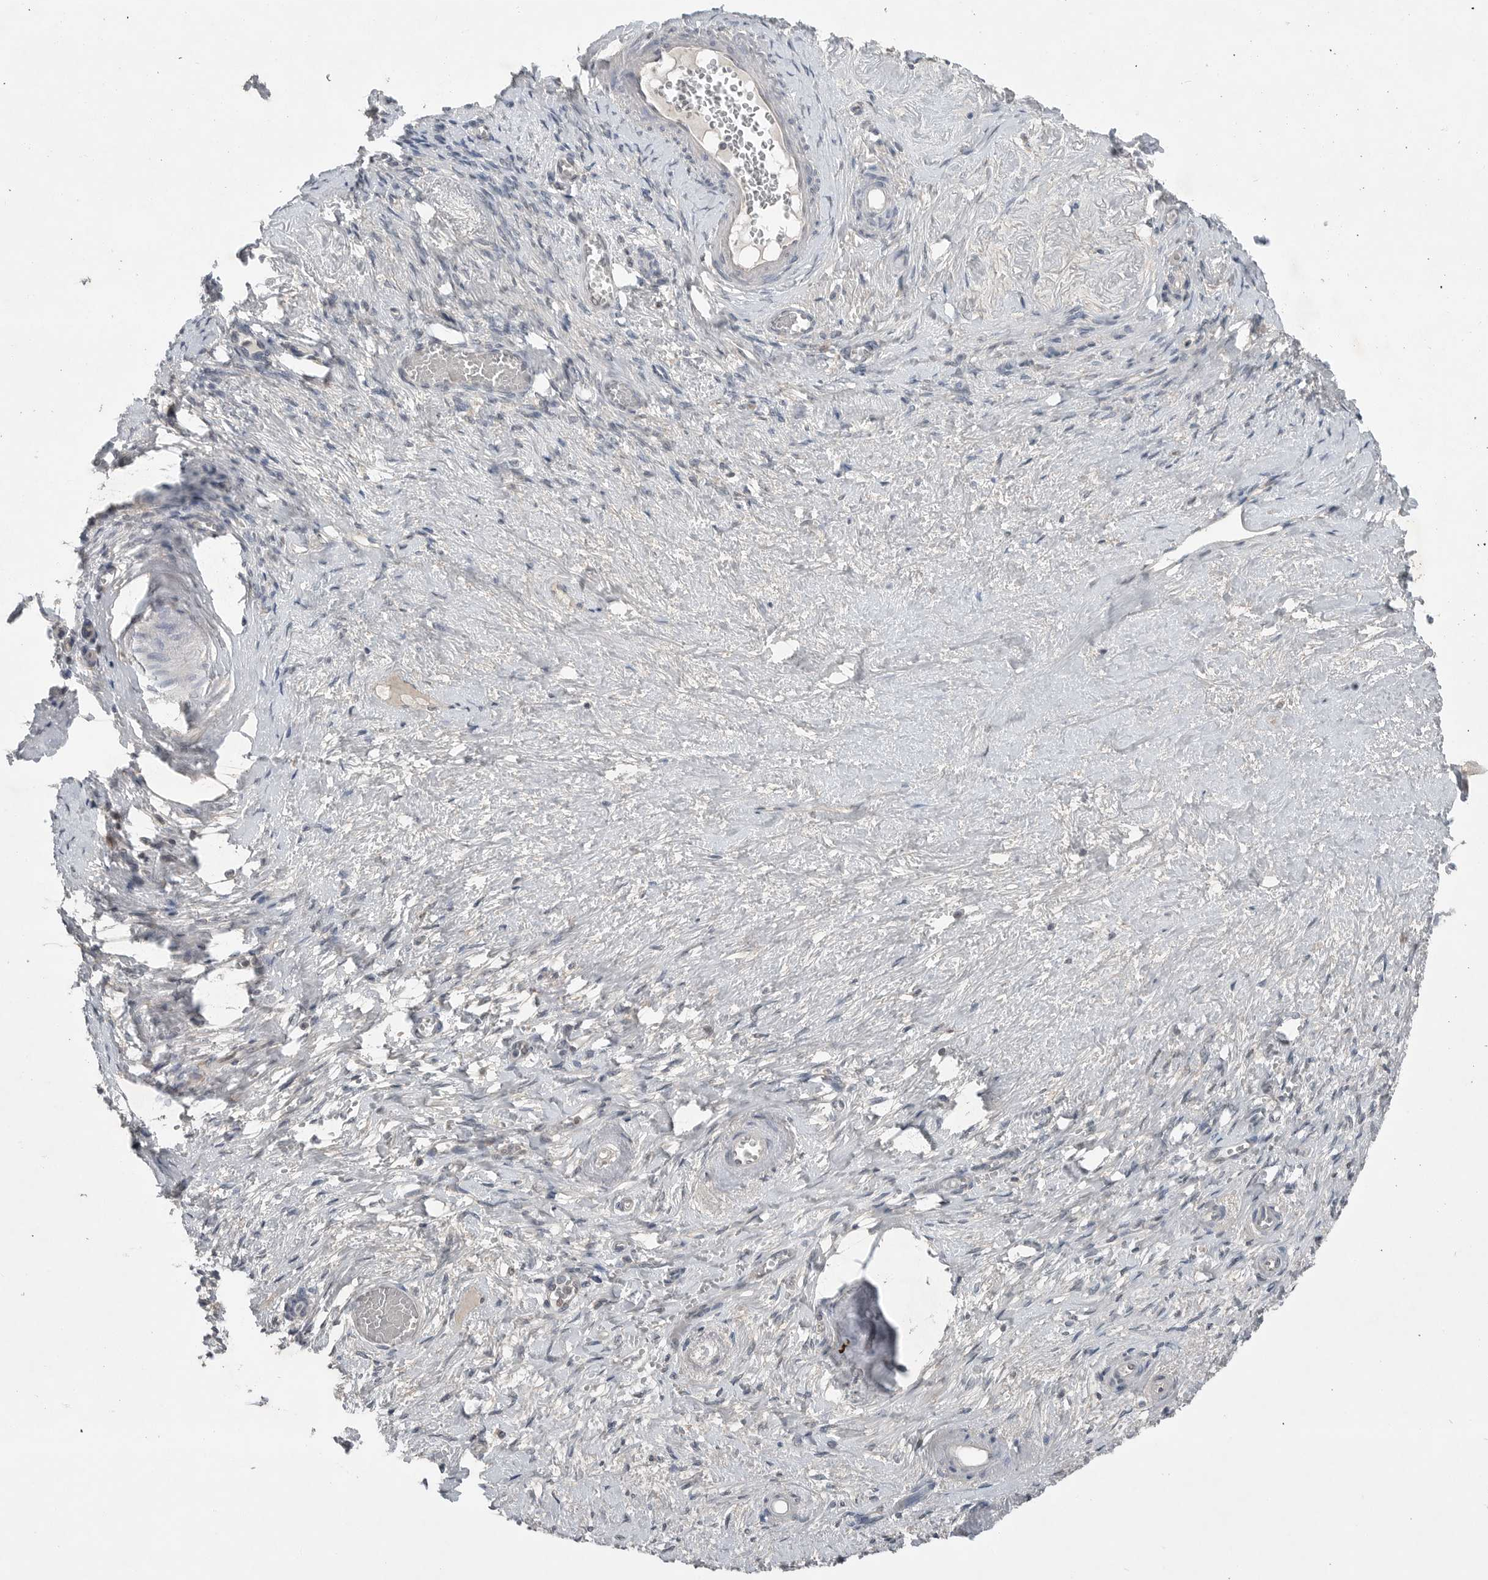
{"staining": {"intensity": "negative", "quantity": "none", "location": "none"}, "tissue": "adipose tissue", "cell_type": "Adipocytes", "image_type": "normal", "snomed": [{"axis": "morphology", "description": "Normal tissue, NOS"}, {"axis": "topography", "description": "Vascular tissue"}, {"axis": "topography", "description": "Fallopian tube"}, {"axis": "topography", "description": "Ovary"}], "caption": "Adipose tissue stained for a protein using immunohistochemistry exhibits no staining adipocytes.", "gene": "MFAP3L", "patient": {"sex": "female", "age": 67}}